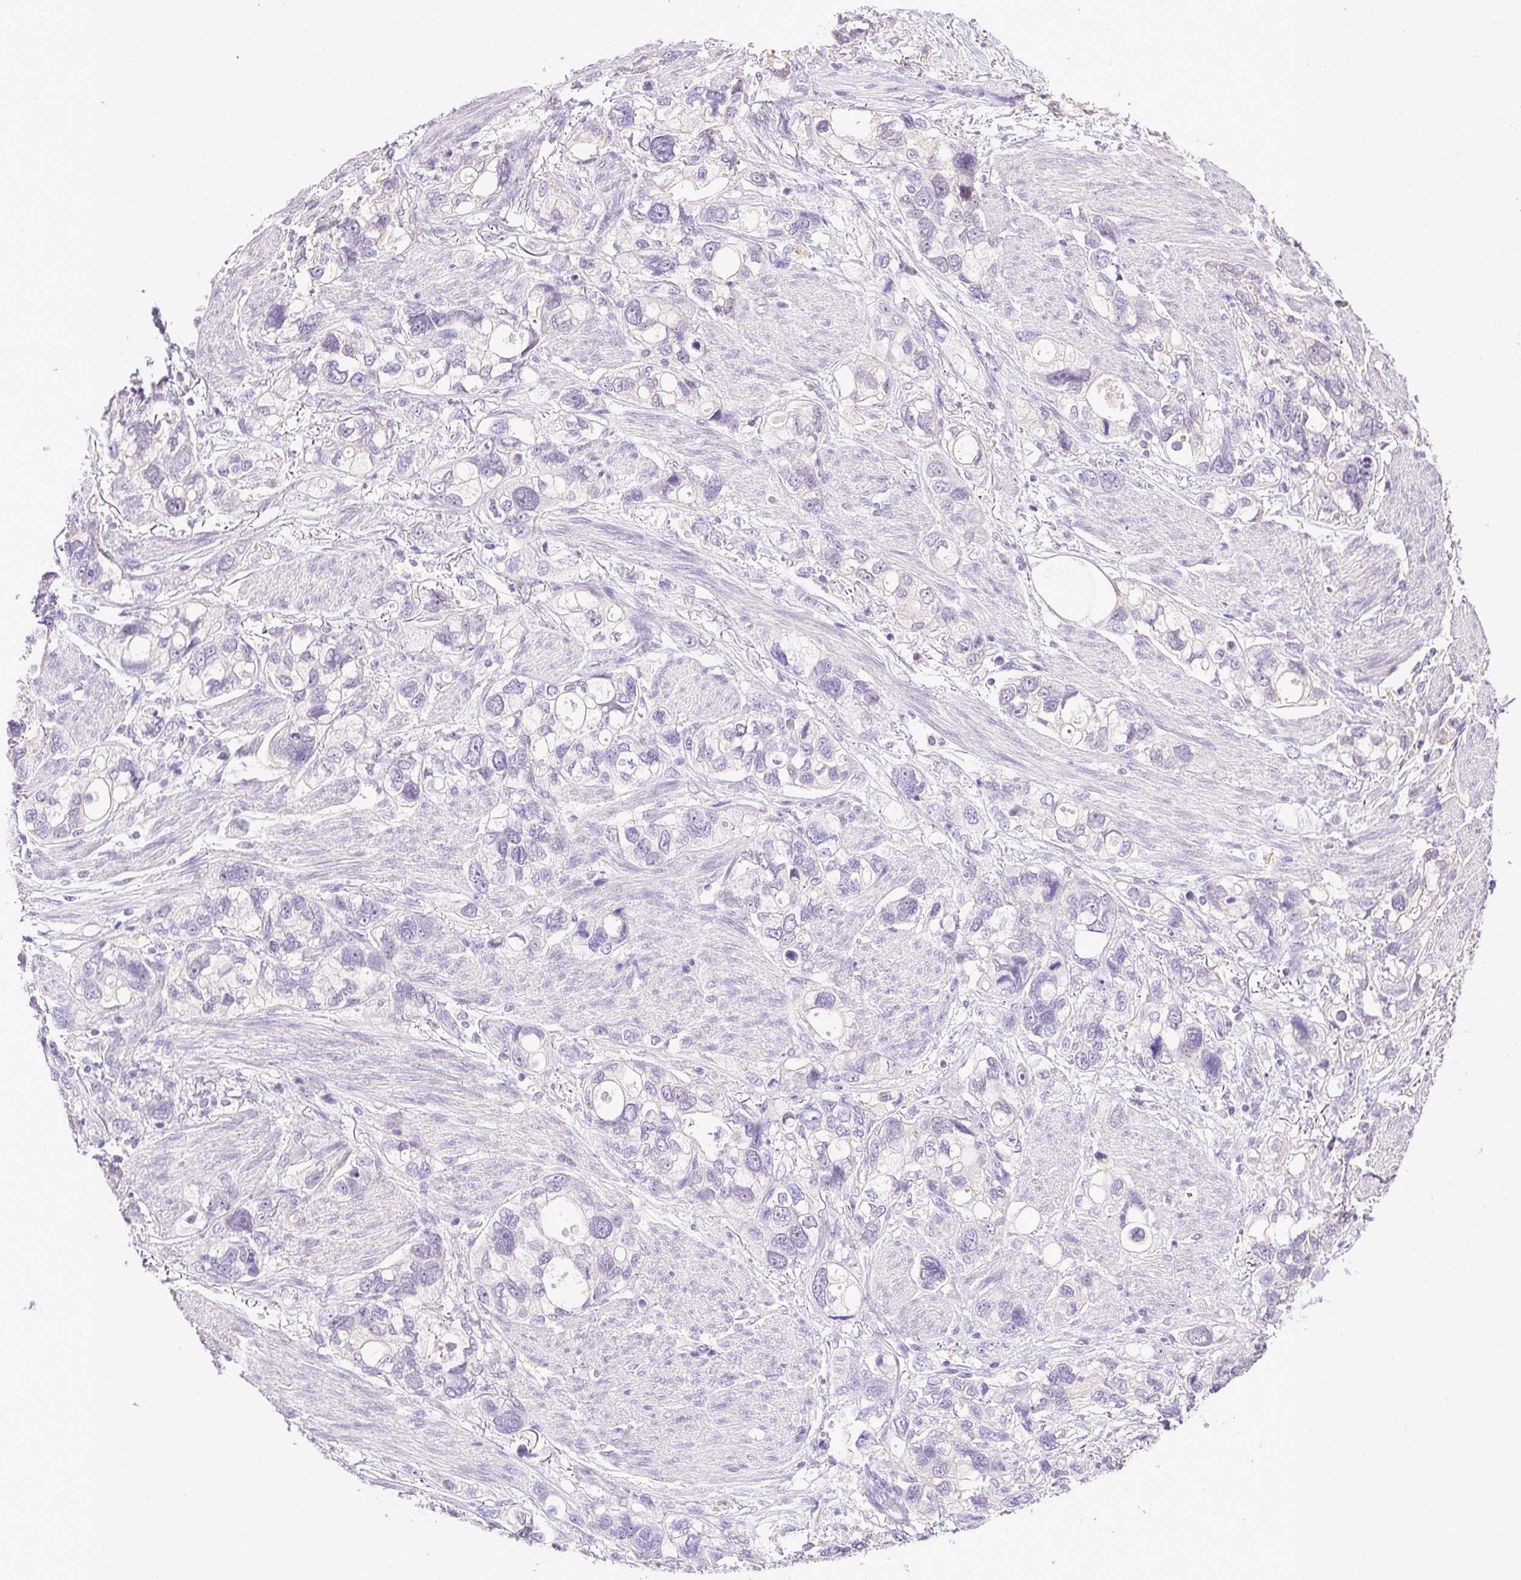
{"staining": {"intensity": "negative", "quantity": "none", "location": "none"}, "tissue": "stomach cancer", "cell_type": "Tumor cells", "image_type": "cancer", "snomed": [{"axis": "morphology", "description": "Adenocarcinoma, NOS"}, {"axis": "topography", "description": "Stomach, upper"}], "caption": "Tumor cells show no significant protein expression in stomach adenocarcinoma.", "gene": "SYCE2", "patient": {"sex": "female", "age": 81}}